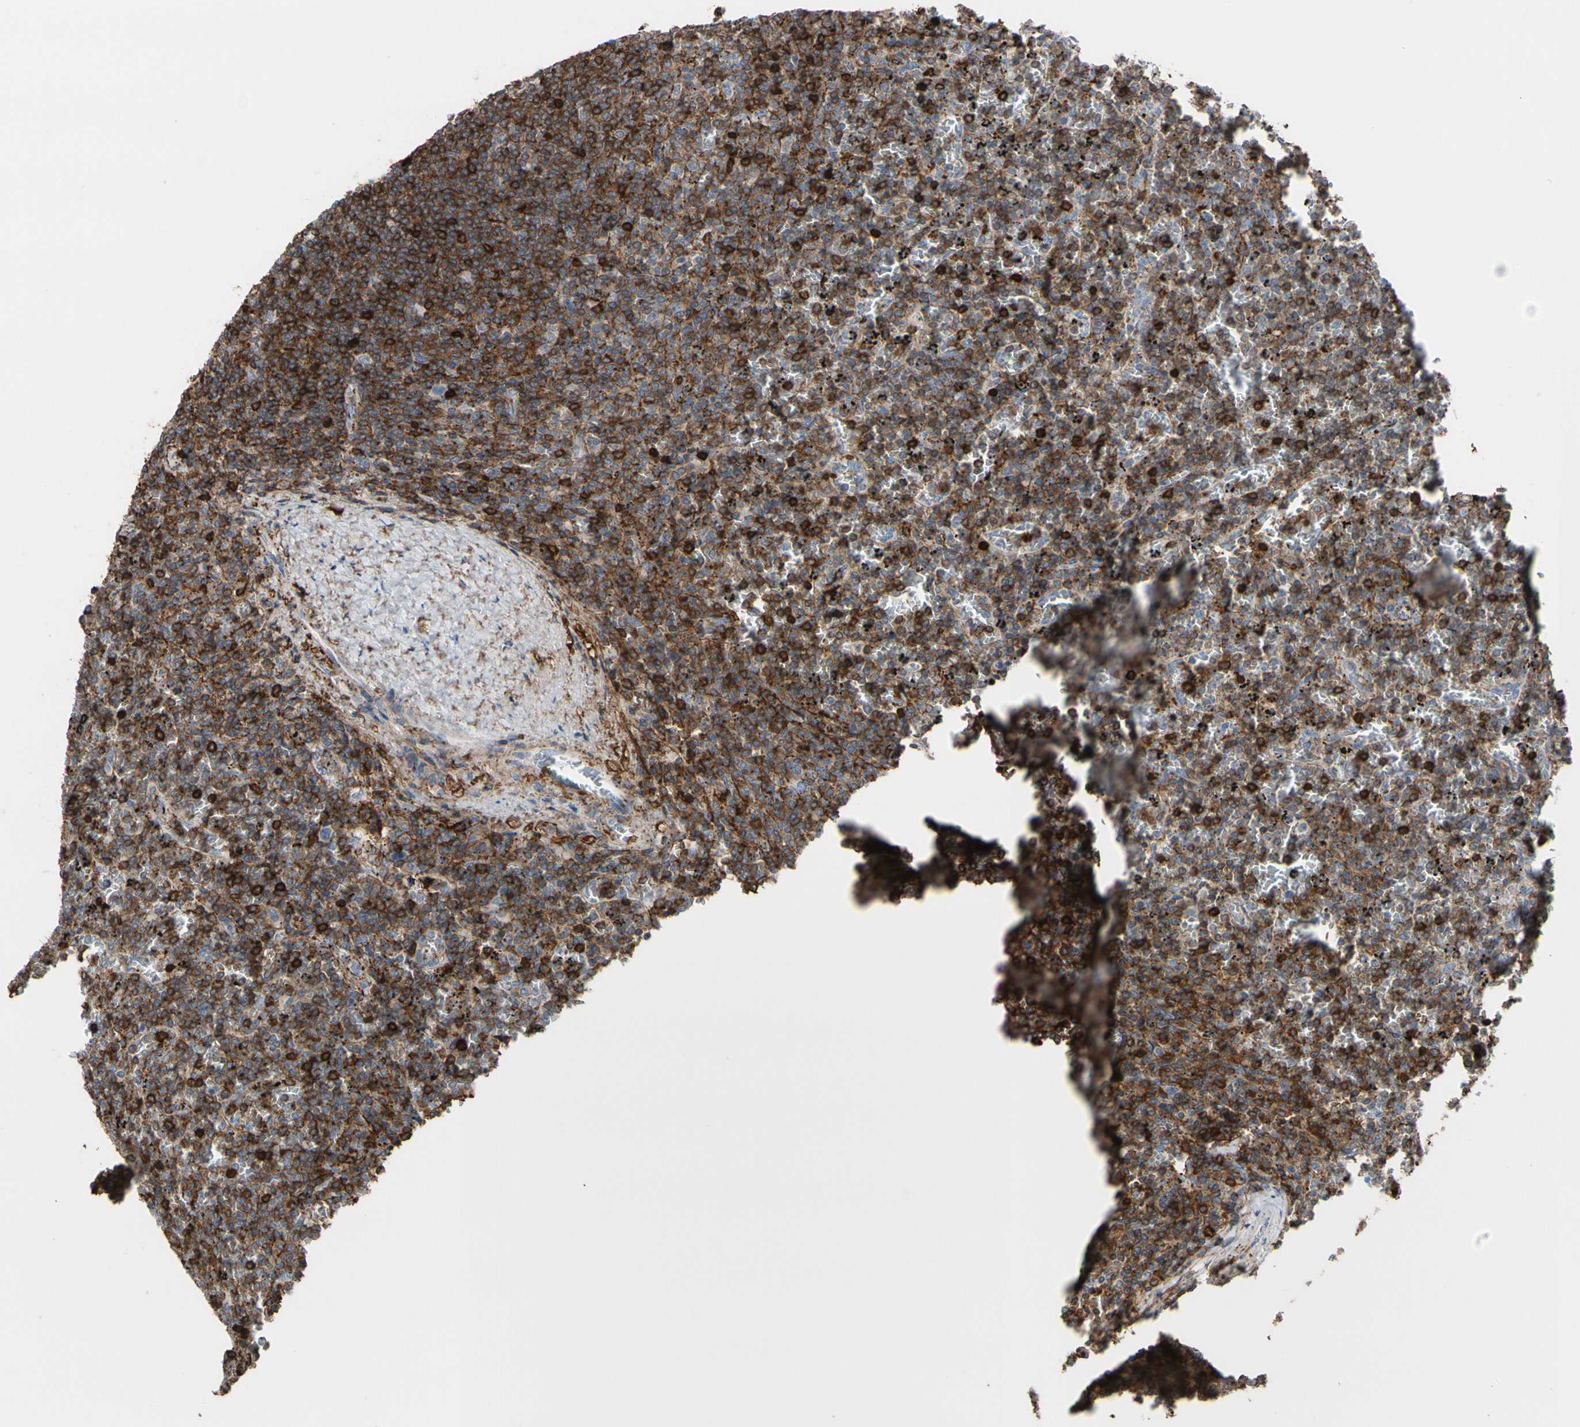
{"staining": {"intensity": "strong", "quantity": ">75%", "location": "cytoplasmic/membranous"}, "tissue": "lymphoma", "cell_type": "Tumor cells", "image_type": "cancer", "snomed": [{"axis": "morphology", "description": "Malignant lymphoma, non-Hodgkin's type, Low grade"}, {"axis": "topography", "description": "Spleen"}], "caption": "Approximately >75% of tumor cells in human malignant lymphoma, non-Hodgkin's type (low-grade) demonstrate strong cytoplasmic/membranous protein staining as visualized by brown immunohistochemical staining.", "gene": "ANXA6", "patient": {"sex": "female", "age": 77}}